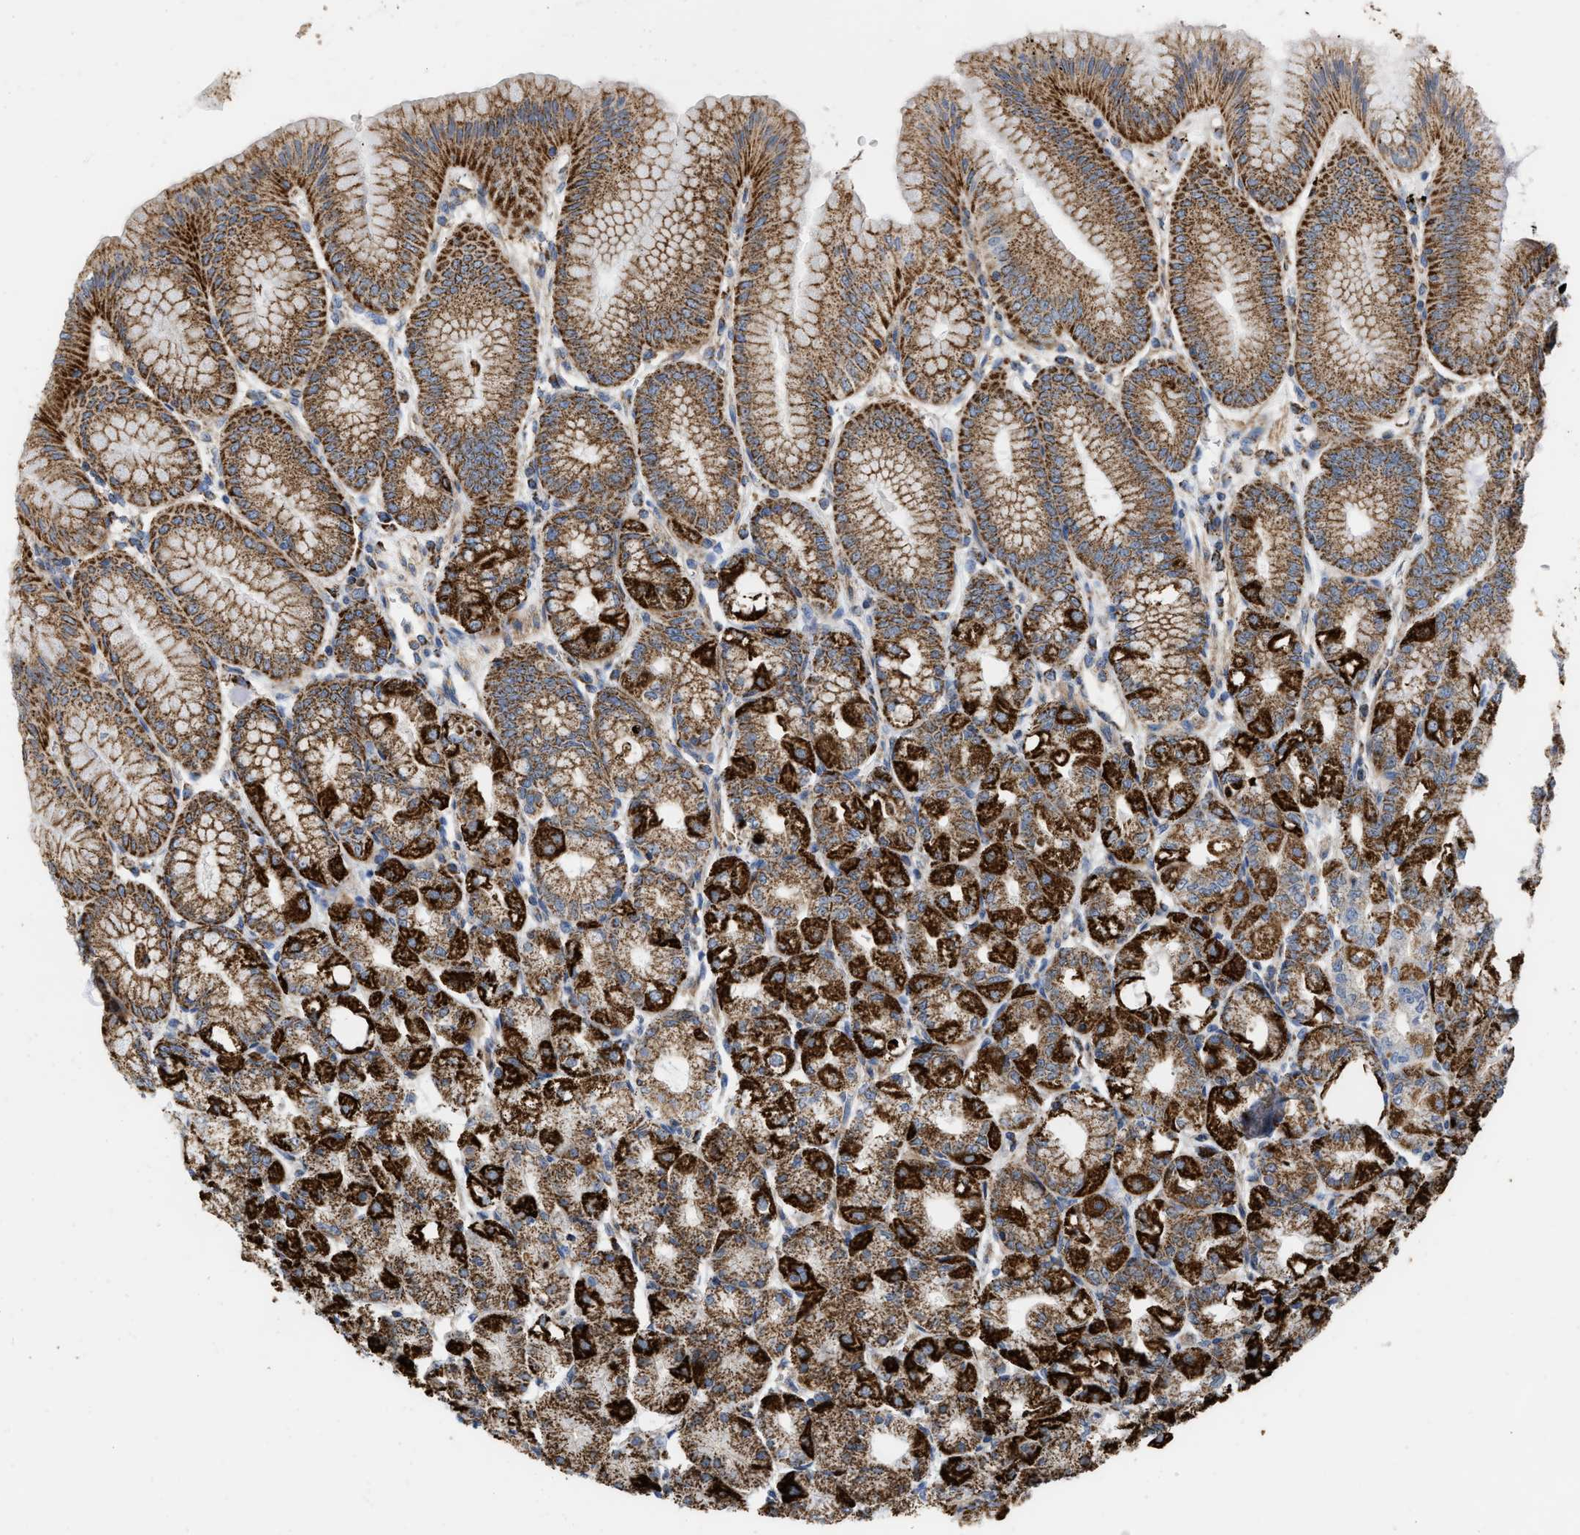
{"staining": {"intensity": "strong", "quantity": ">75%", "location": "cytoplasmic/membranous"}, "tissue": "stomach", "cell_type": "Glandular cells", "image_type": "normal", "snomed": [{"axis": "morphology", "description": "Normal tissue, NOS"}, {"axis": "topography", "description": "Stomach, lower"}], "caption": "A brown stain highlights strong cytoplasmic/membranous expression of a protein in glandular cells of benign human stomach.", "gene": "GRB10", "patient": {"sex": "male", "age": 71}}